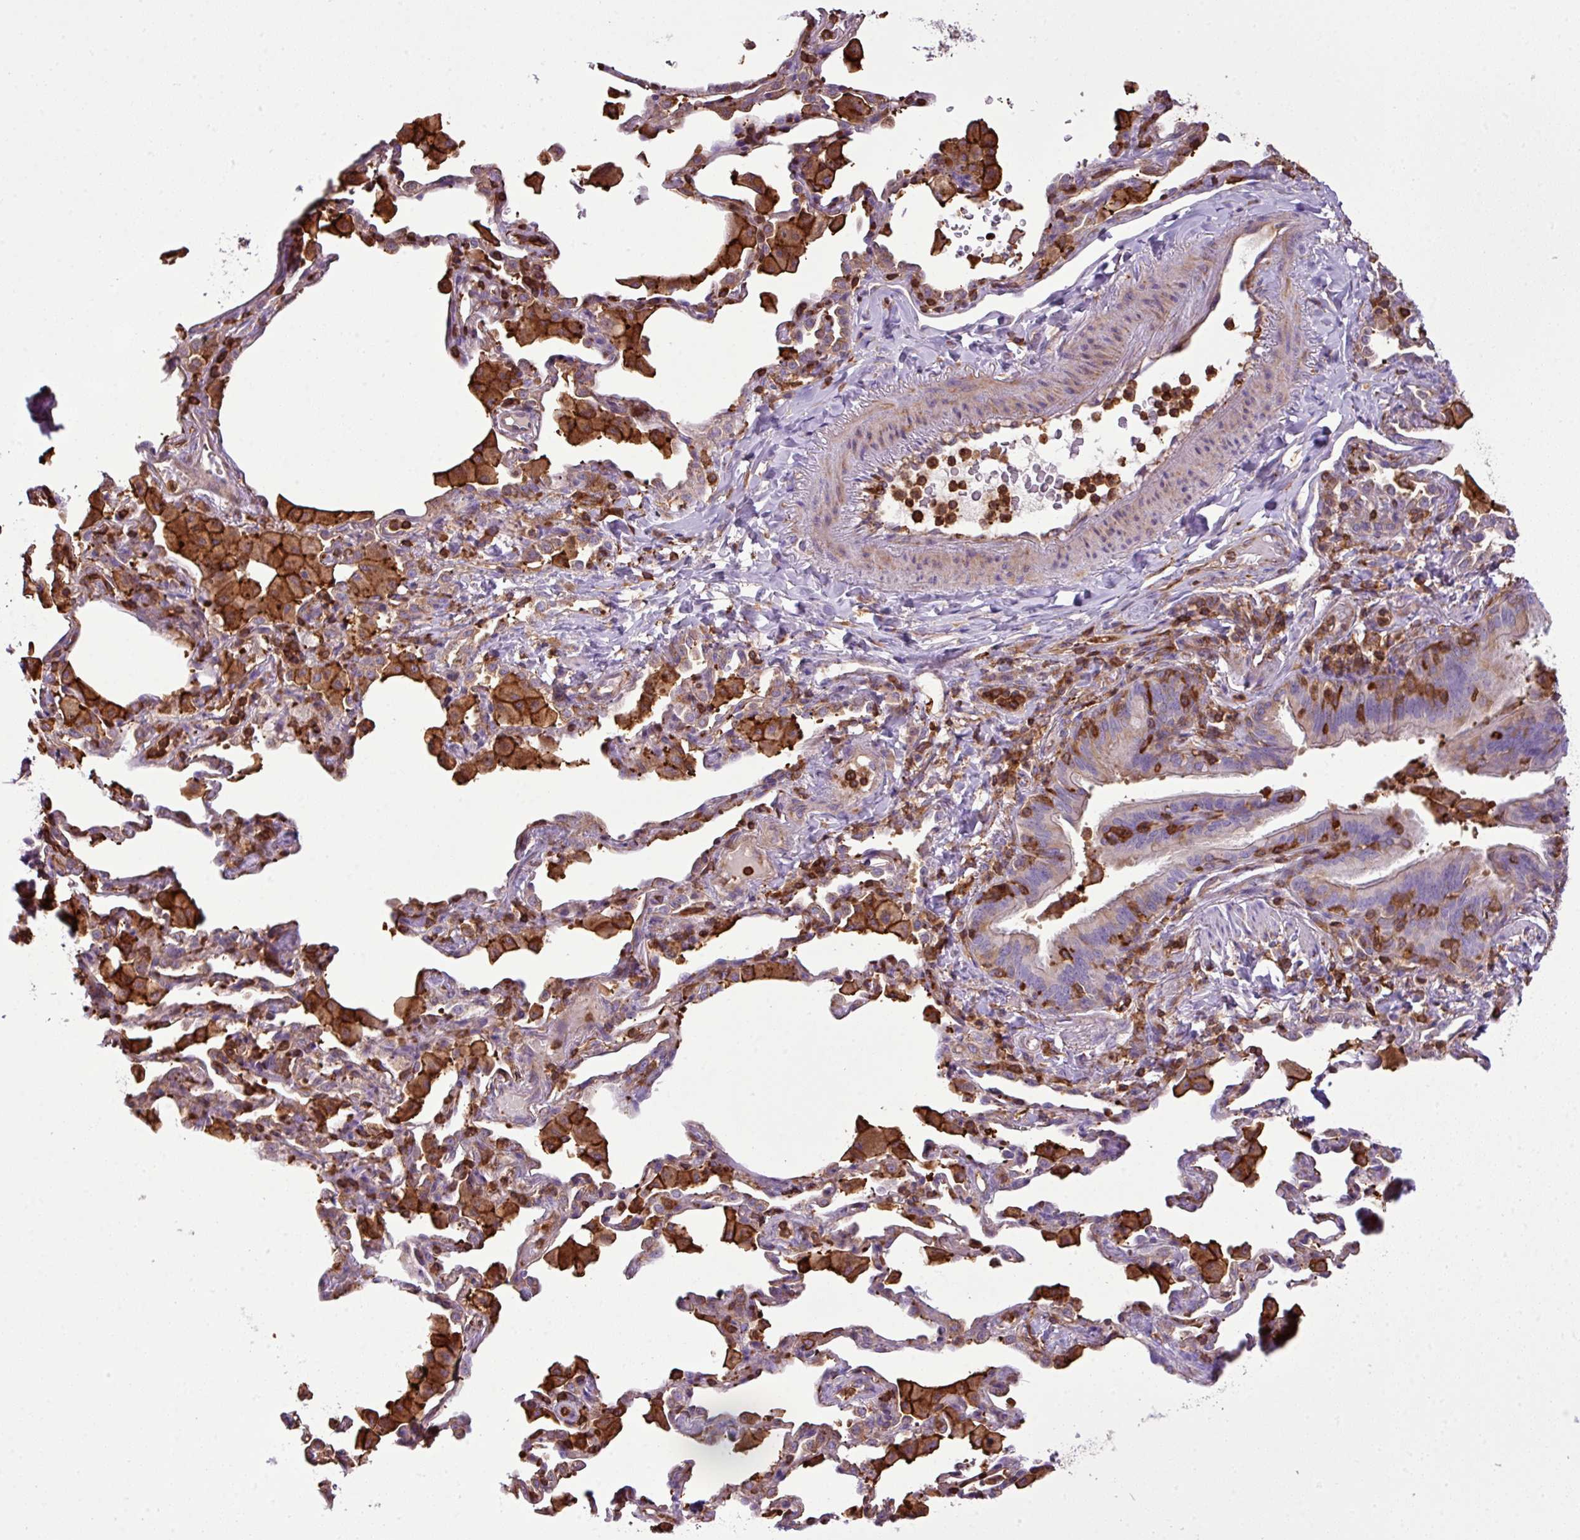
{"staining": {"intensity": "moderate", "quantity": "<25%", "location": "cytoplasmic/membranous"}, "tissue": "bronchus", "cell_type": "Respiratory epithelial cells", "image_type": "normal", "snomed": [{"axis": "morphology", "description": "Normal tissue, NOS"}, {"axis": "morphology", "description": "Inflammation, NOS"}, {"axis": "topography", "description": "Bronchus"}, {"axis": "topography", "description": "Lung"}], "caption": "IHC photomicrograph of unremarkable bronchus: bronchus stained using IHC demonstrates low levels of moderate protein expression localized specifically in the cytoplasmic/membranous of respiratory epithelial cells, appearing as a cytoplasmic/membranous brown color.", "gene": "PGAP6", "patient": {"sex": "female", "age": 46}}